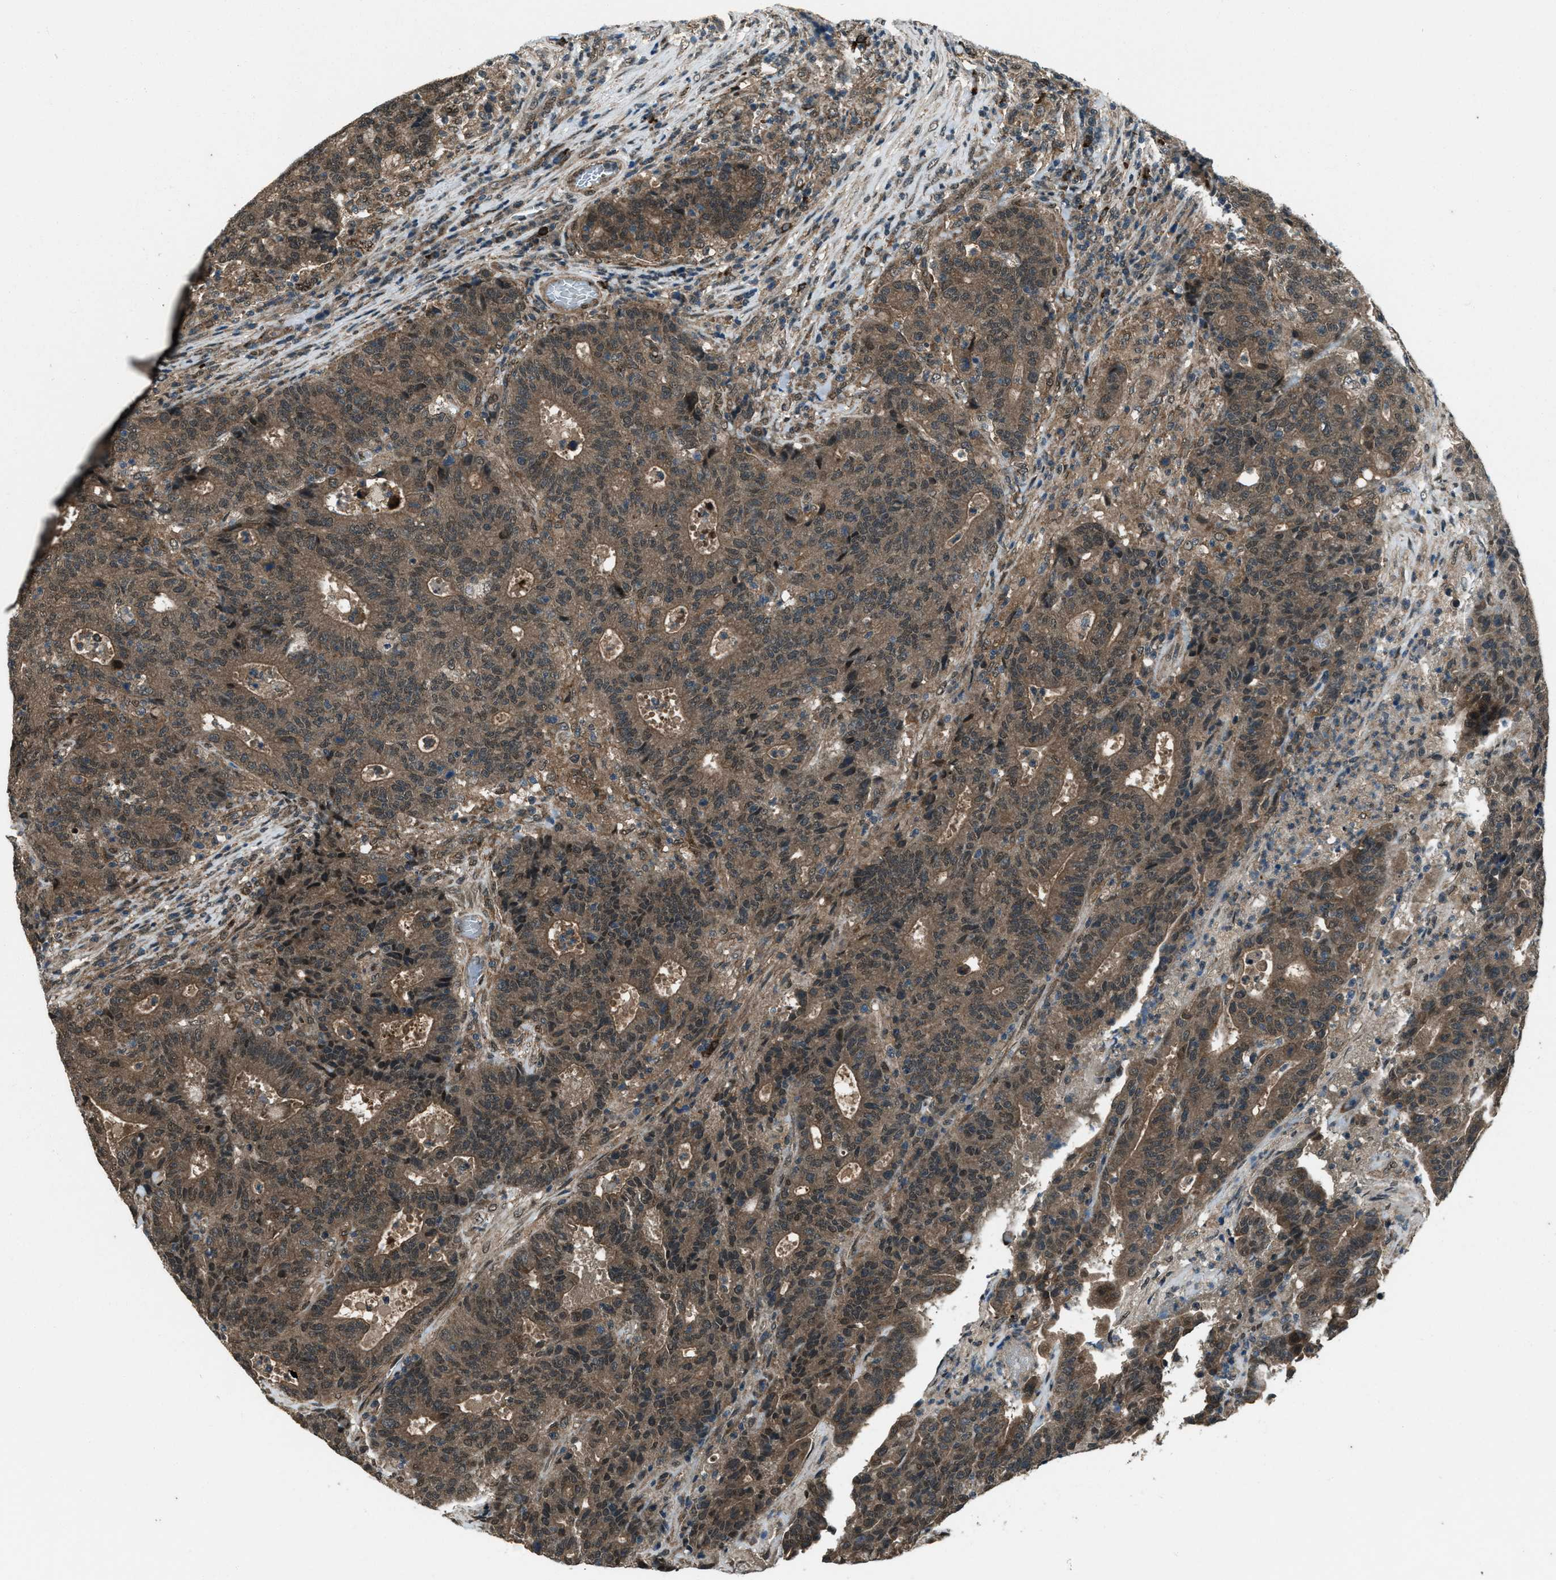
{"staining": {"intensity": "moderate", "quantity": ">75%", "location": "cytoplasmic/membranous"}, "tissue": "colorectal cancer", "cell_type": "Tumor cells", "image_type": "cancer", "snomed": [{"axis": "morphology", "description": "Adenocarcinoma, NOS"}, {"axis": "topography", "description": "Colon"}], "caption": "IHC staining of colorectal cancer, which shows medium levels of moderate cytoplasmic/membranous staining in about >75% of tumor cells indicating moderate cytoplasmic/membranous protein staining. The staining was performed using DAB (3,3'-diaminobenzidine) (brown) for protein detection and nuclei were counterstained in hematoxylin (blue).", "gene": "SVIL", "patient": {"sex": "female", "age": 75}}